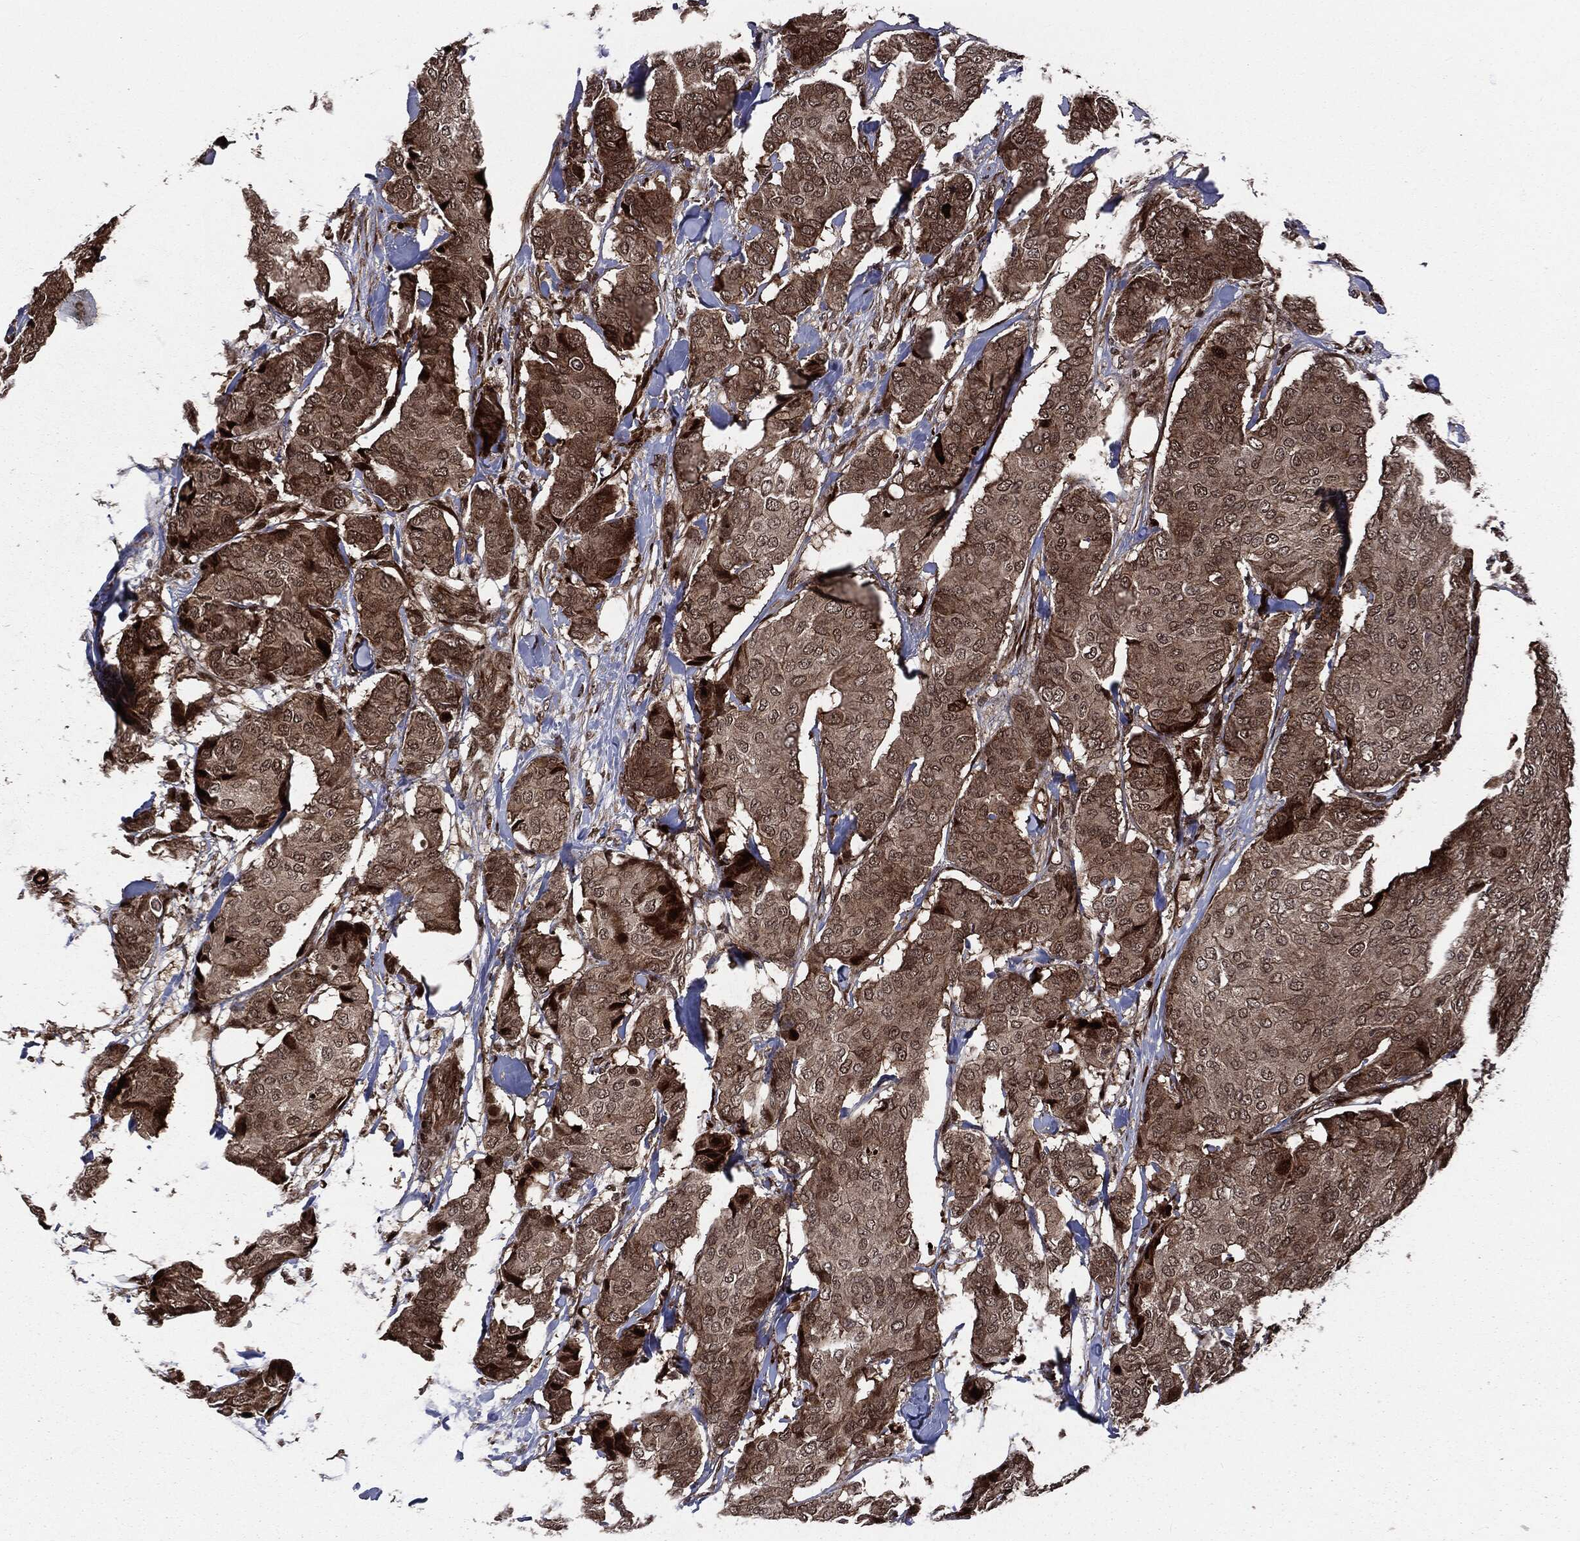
{"staining": {"intensity": "strong", "quantity": "<25%", "location": "cytoplasmic/membranous,nuclear"}, "tissue": "breast cancer", "cell_type": "Tumor cells", "image_type": "cancer", "snomed": [{"axis": "morphology", "description": "Duct carcinoma"}, {"axis": "topography", "description": "Breast"}], "caption": "Immunohistochemistry micrograph of neoplastic tissue: human breast intraductal carcinoma stained using immunohistochemistry (IHC) displays medium levels of strong protein expression localized specifically in the cytoplasmic/membranous and nuclear of tumor cells, appearing as a cytoplasmic/membranous and nuclear brown color.", "gene": "SMAD4", "patient": {"sex": "female", "age": 75}}